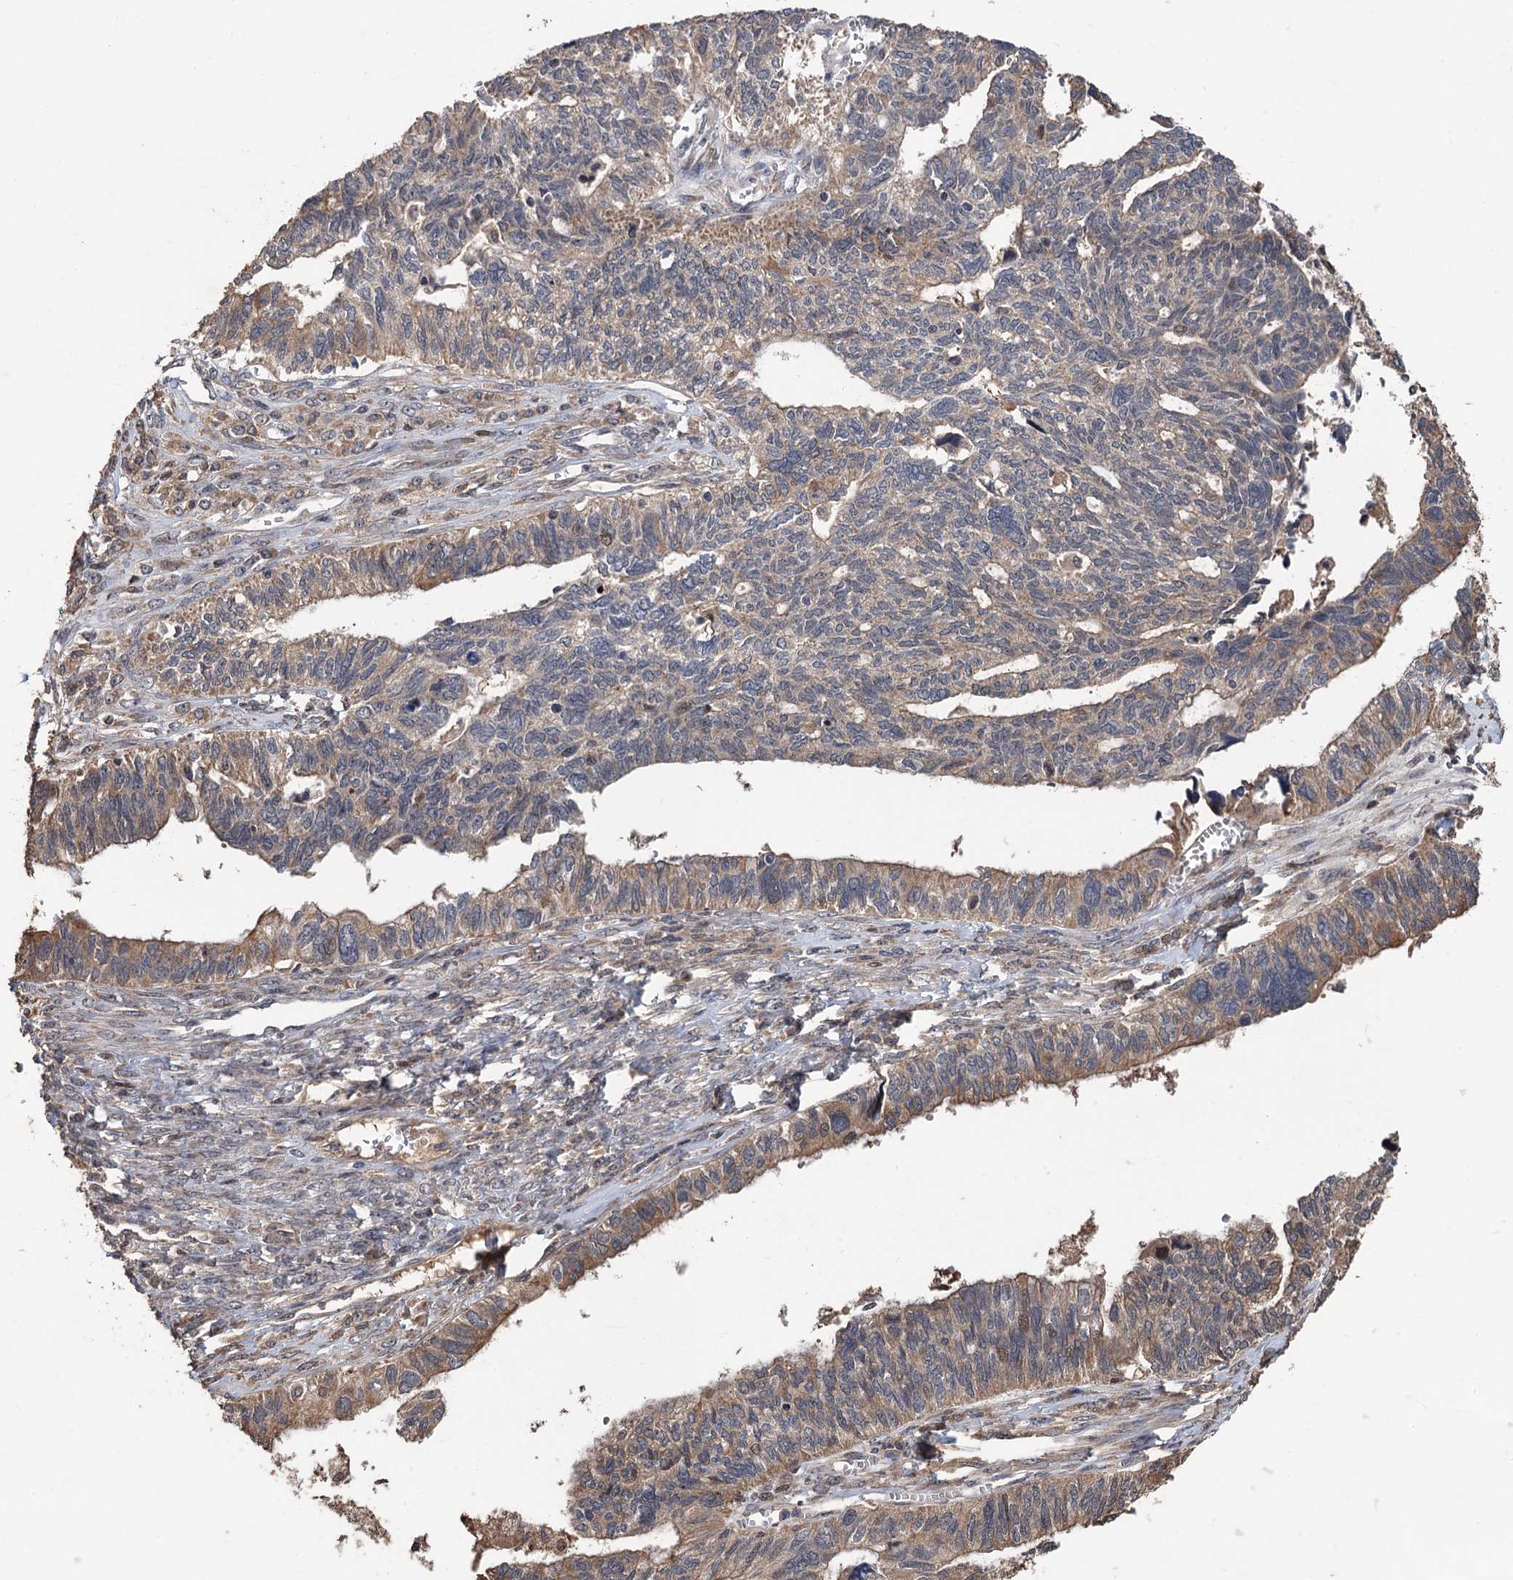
{"staining": {"intensity": "moderate", "quantity": "25%-75%", "location": "cytoplasmic/membranous,nuclear"}, "tissue": "ovarian cancer", "cell_type": "Tumor cells", "image_type": "cancer", "snomed": [{"axis": "morphology", "description": "Cystadenocarcinoma, serous, NOS"}, {"axis": "topography", "description": "Ovary"}], "caption": "A medium amount of moderate cytoplasmic/membranous and nuclear expression is seen in approximately 25%-75% of tumor cells in ovarian cancer tissue.", "gene": "ZNF438", "patient": {"sex": "female", "age": 79}}